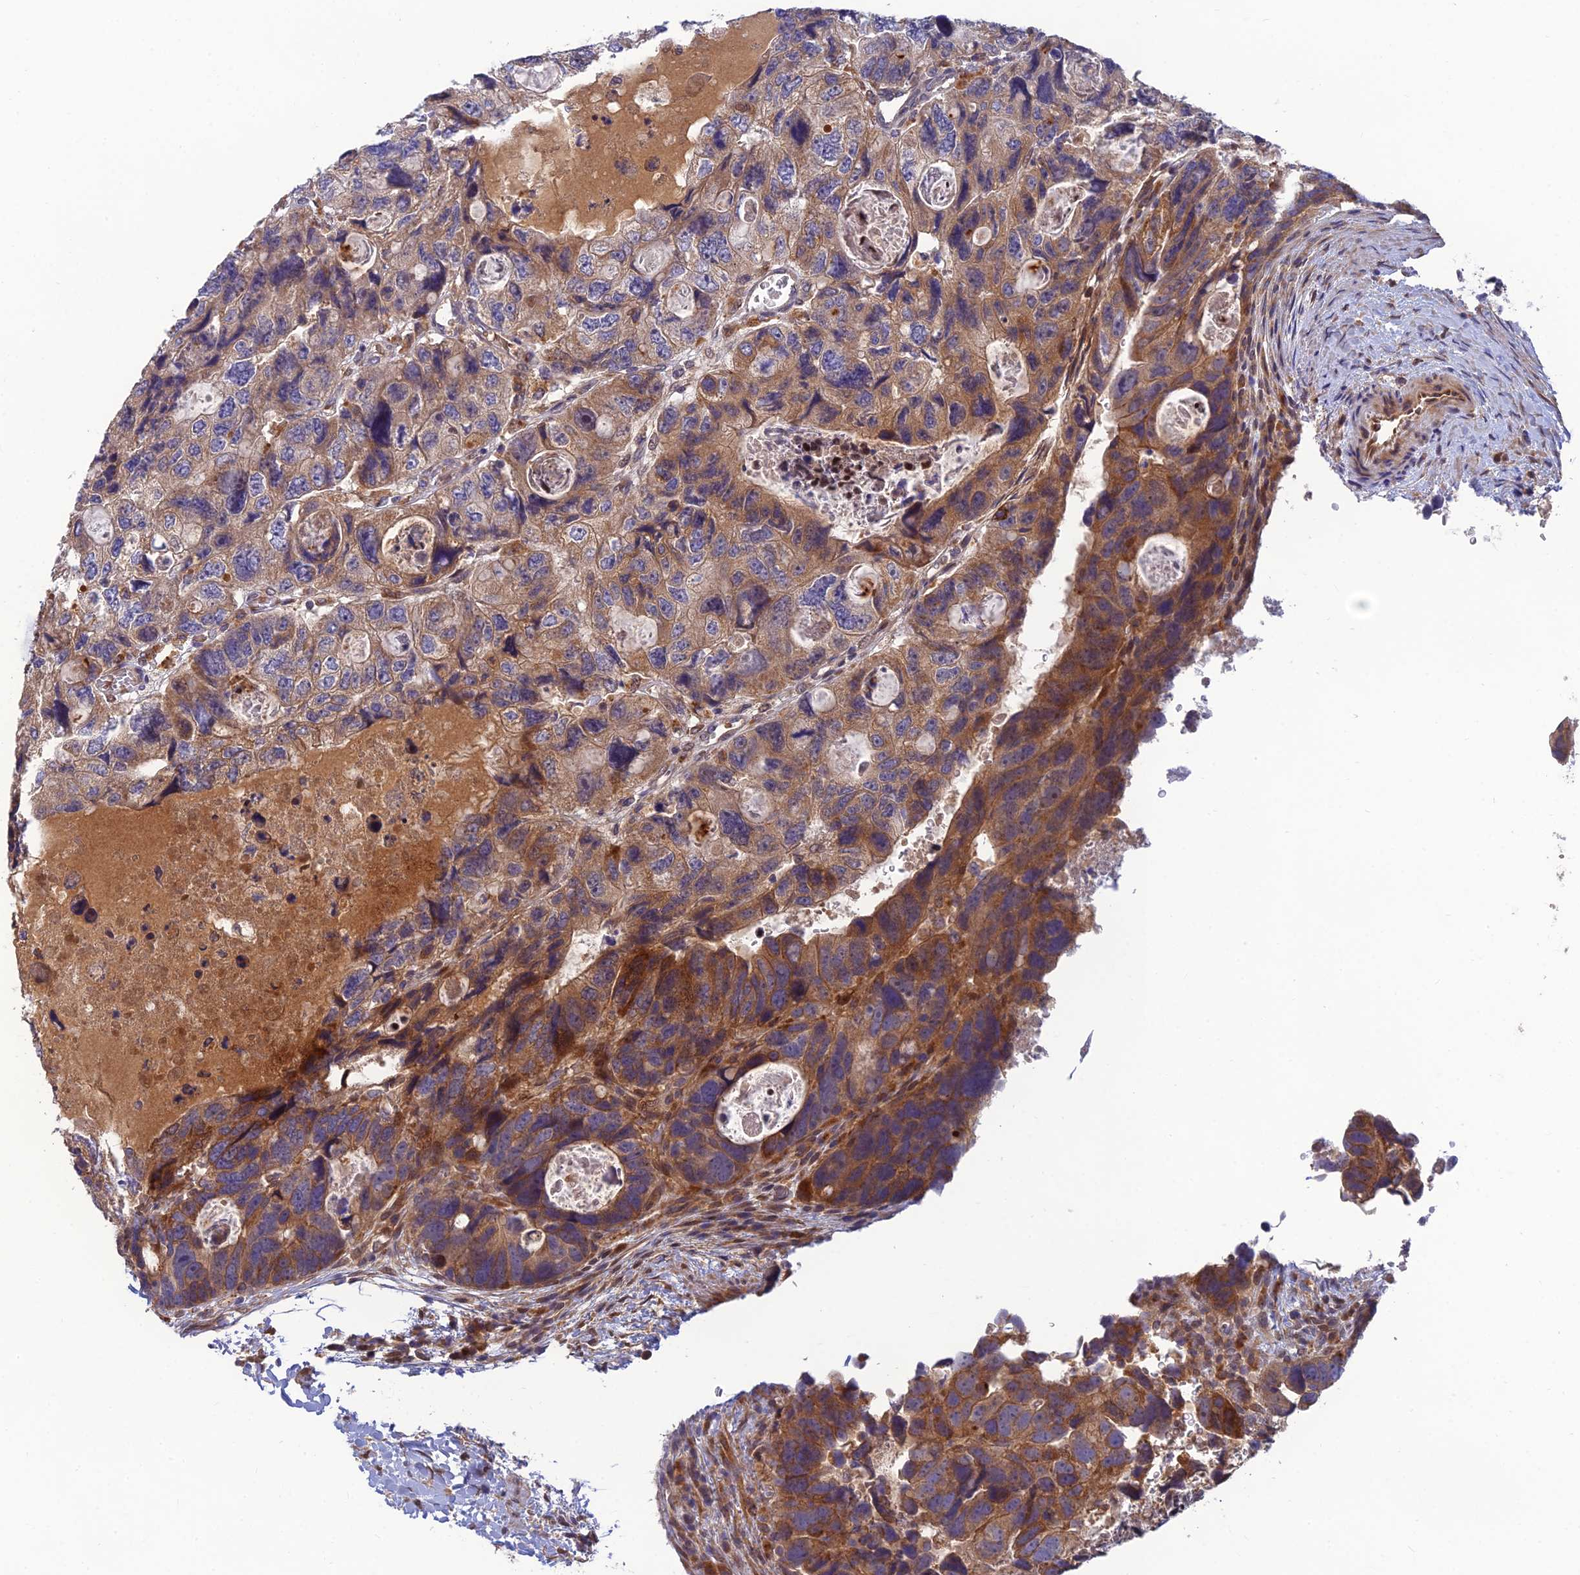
{"staining": {"intensity": "moderate", "quantity": "25%-75%", "location": "cytoplasmic/membranous"}, "tissue": "colorectal cancer", "cell_type": "Tumor cells", "image_type": "cancer", "snomed": [{"axis": "morphology", "description": "Adenocarcinoma, NOS"}, {"axis": "topography", "description": "Rectum"}], "caption": "High-power microscopy captured an immunohistochemistry (IHC) photomicrograph of colorectal cancer (adenocarcinoma), revealing moderate cytoplasmic/membranous expression in about 25%-75% of tumor cells.", "gene": "FAM151B", "patient": {"sex": "male", "age": 59}}